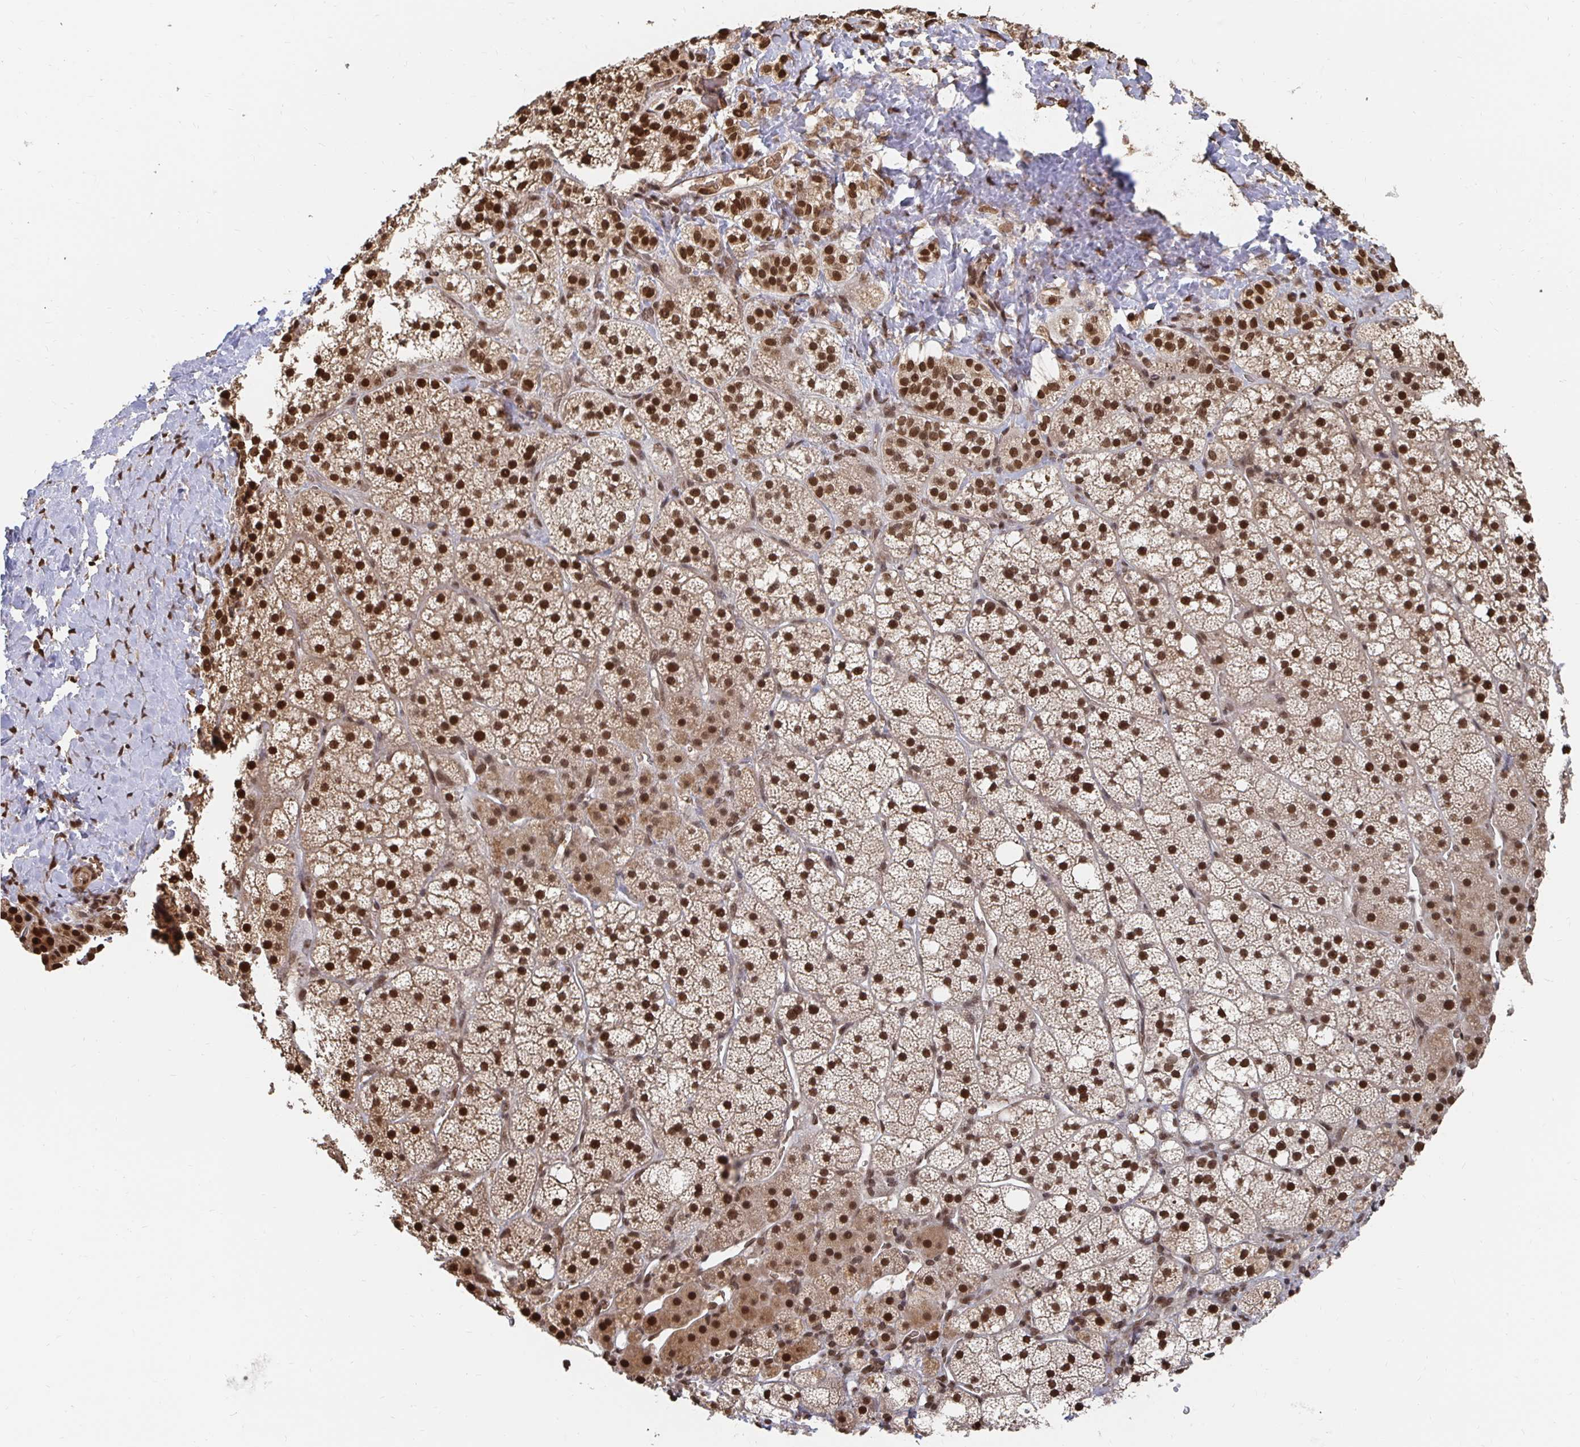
{"staining": {"intensity": "strong", "quantity": ">75%", "location": "nuclear"}, "tissue": "adrenal gland", "cell_type": "Glandular cells", "image_type": "normal", "snomed": [{"axis": "morphology", "description": "Normal tissue, NOS"}, {"axis": "topography", "description": "Adrenal gland"}], "caption": "The image reveals staining of benign adrenal gland, revealing strong nuclear protein positivity (brown color) within glandular cells. (brown staining indicates protein expression, while blue staining denotes nuclei).", "gene": "GTF3C6", "patient": {"sex": "male", "age": 53}}